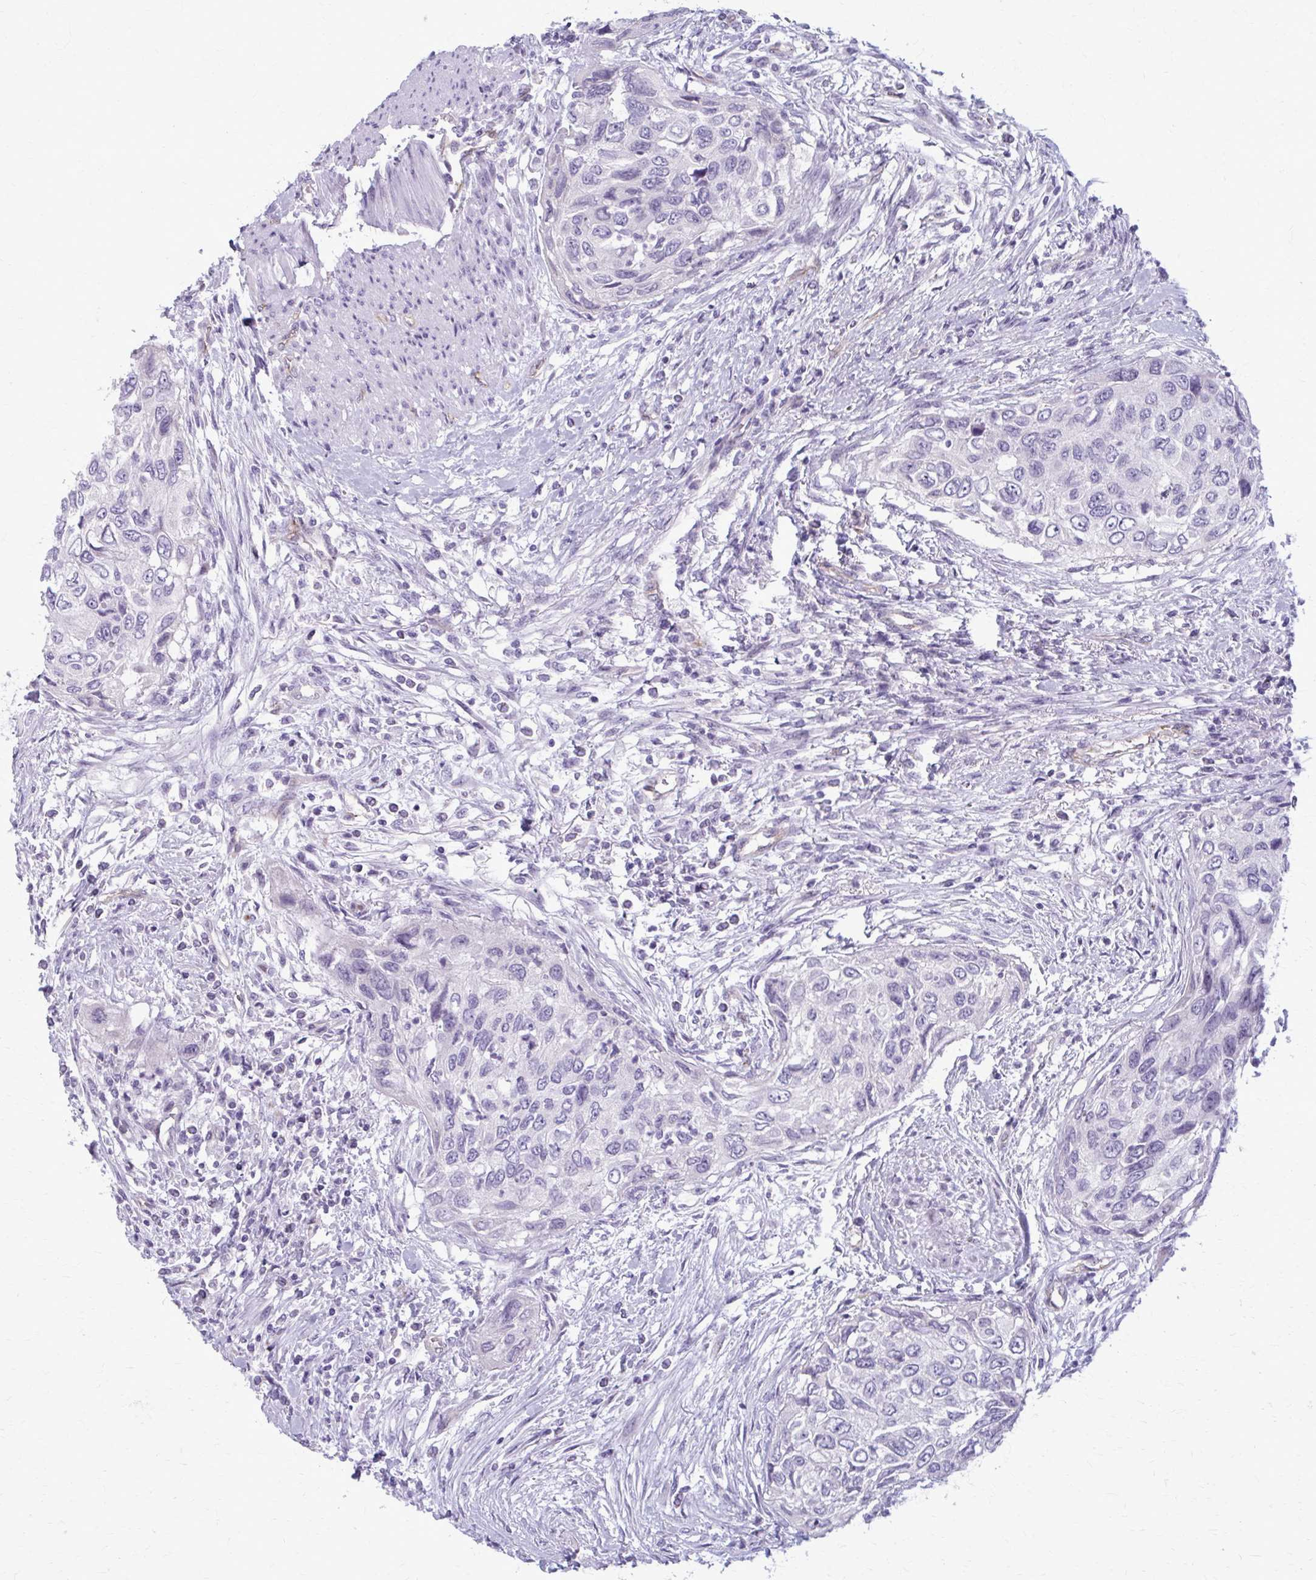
{"staining": {"intensity": "negative", "quantity": "none", "location": "none"}, "tissue": "urothelial cancer", "cell_type": "Tumor cells", "image_type": "cancer", "snomed": [{"axis": "morphology", "description": "Urothelial carcinoma, High grade"}, {"axis": "topography", "description": "Urinary bladder"}], "caption": "Immunohistochemical staining of high-grade urothelial carcinoma reveals no significant positivity in tumor cells.", "gene": "CASQ2", "patient": {"sex": "female", "age": 60}}